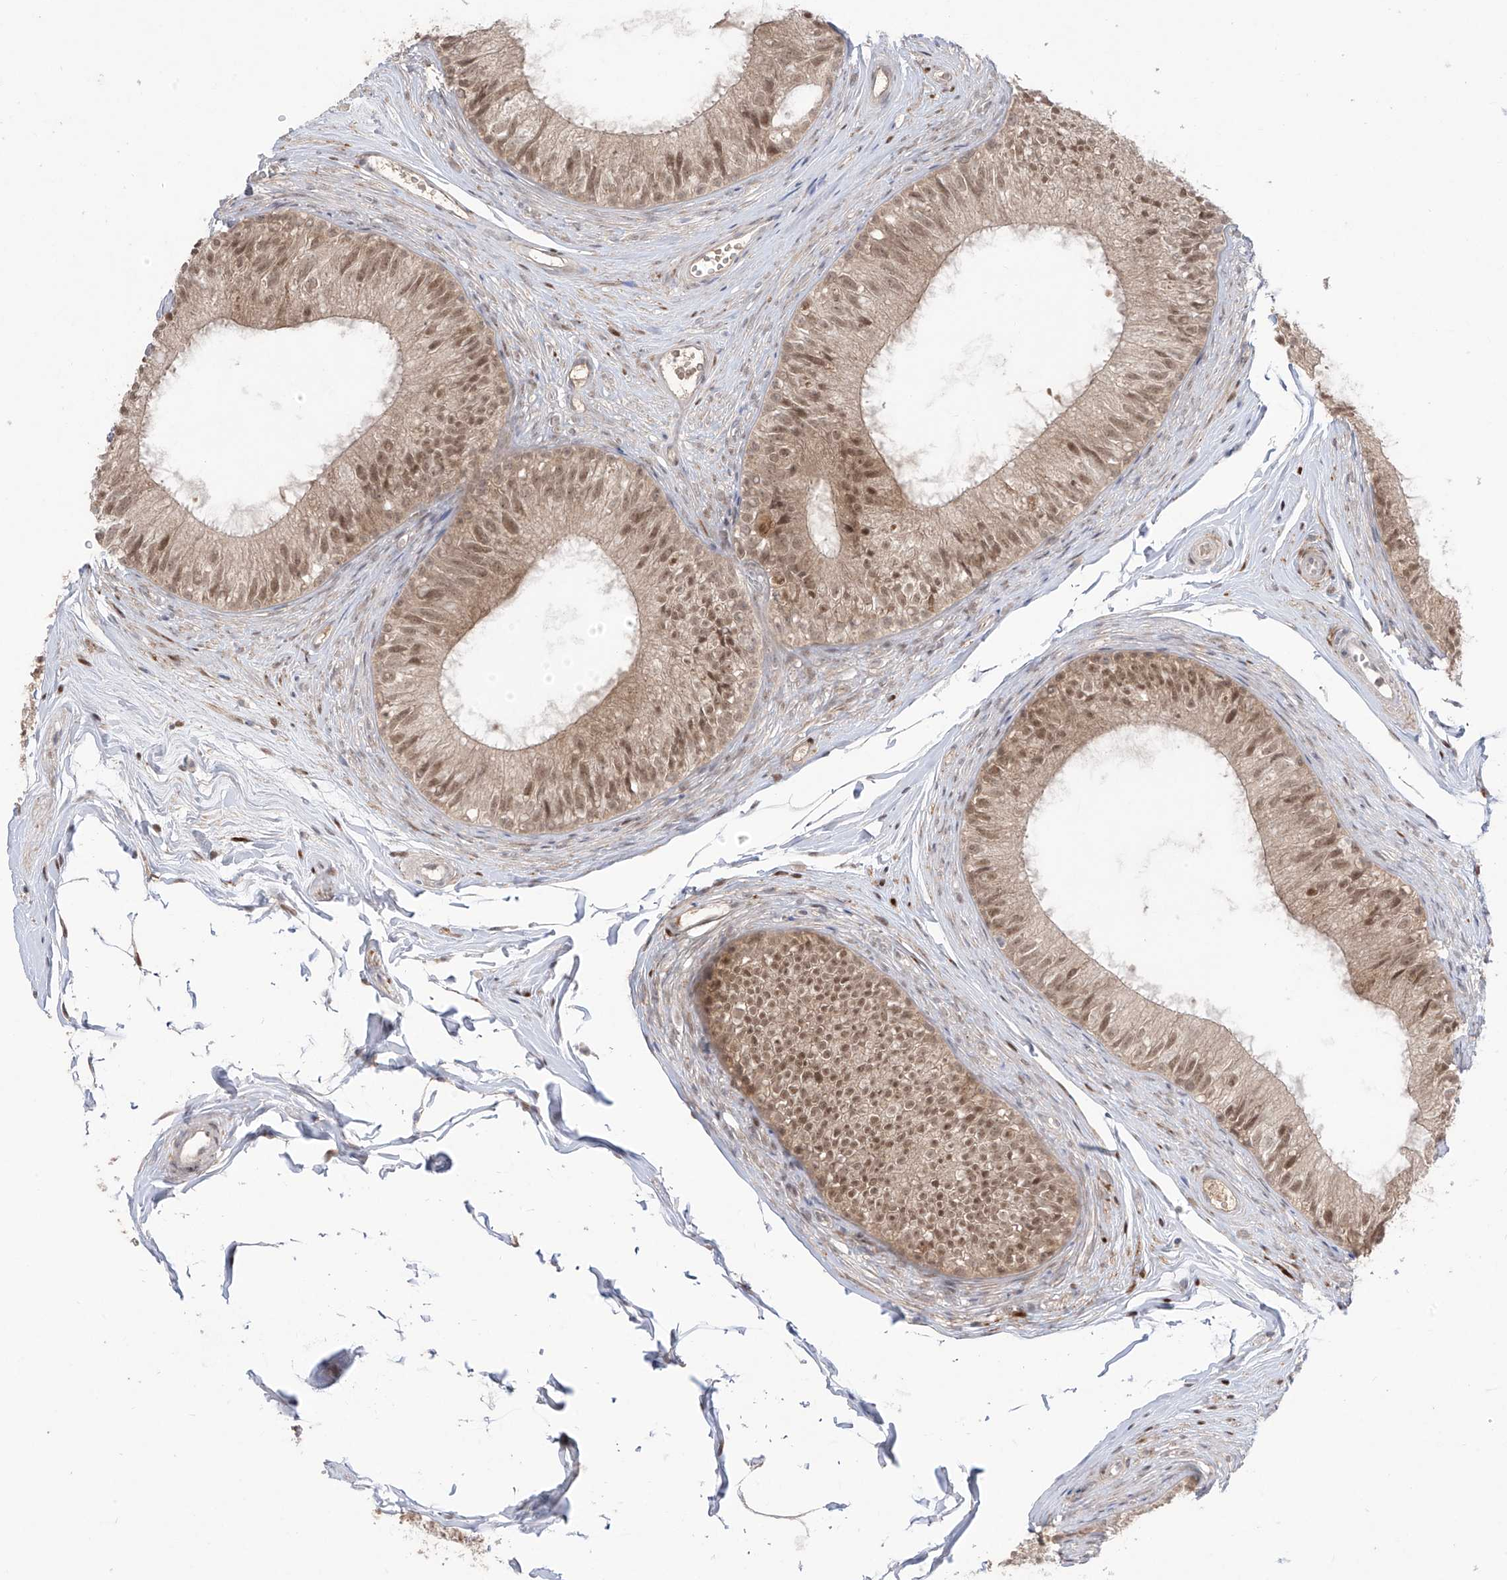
{"staining": {"intensity": "moderate", "quantity": ">75%", "location": "nuclear"}, "tissue": "epididymis", "cell_type": "Glandular cells", "image_type": "normal", "snomed": [{"axis": "morphology", "description": "Normal tissue, NOS"}, {"axis": "morphology", "description": "Seminoma in situ"}, {"axis": "topography", "description": "Testis"}, {"axis": "topography", "description": "Epididymis"}], "caption": "Glandular cells reveal medium levels of moderate nuclear expression in about >75% of cells in normal epididymis. Immunohistochemistry stains the protein in brown and the nuclei are stained blue.", "gene": "OGT", "patient": {"sex": "male", "age": 28}}